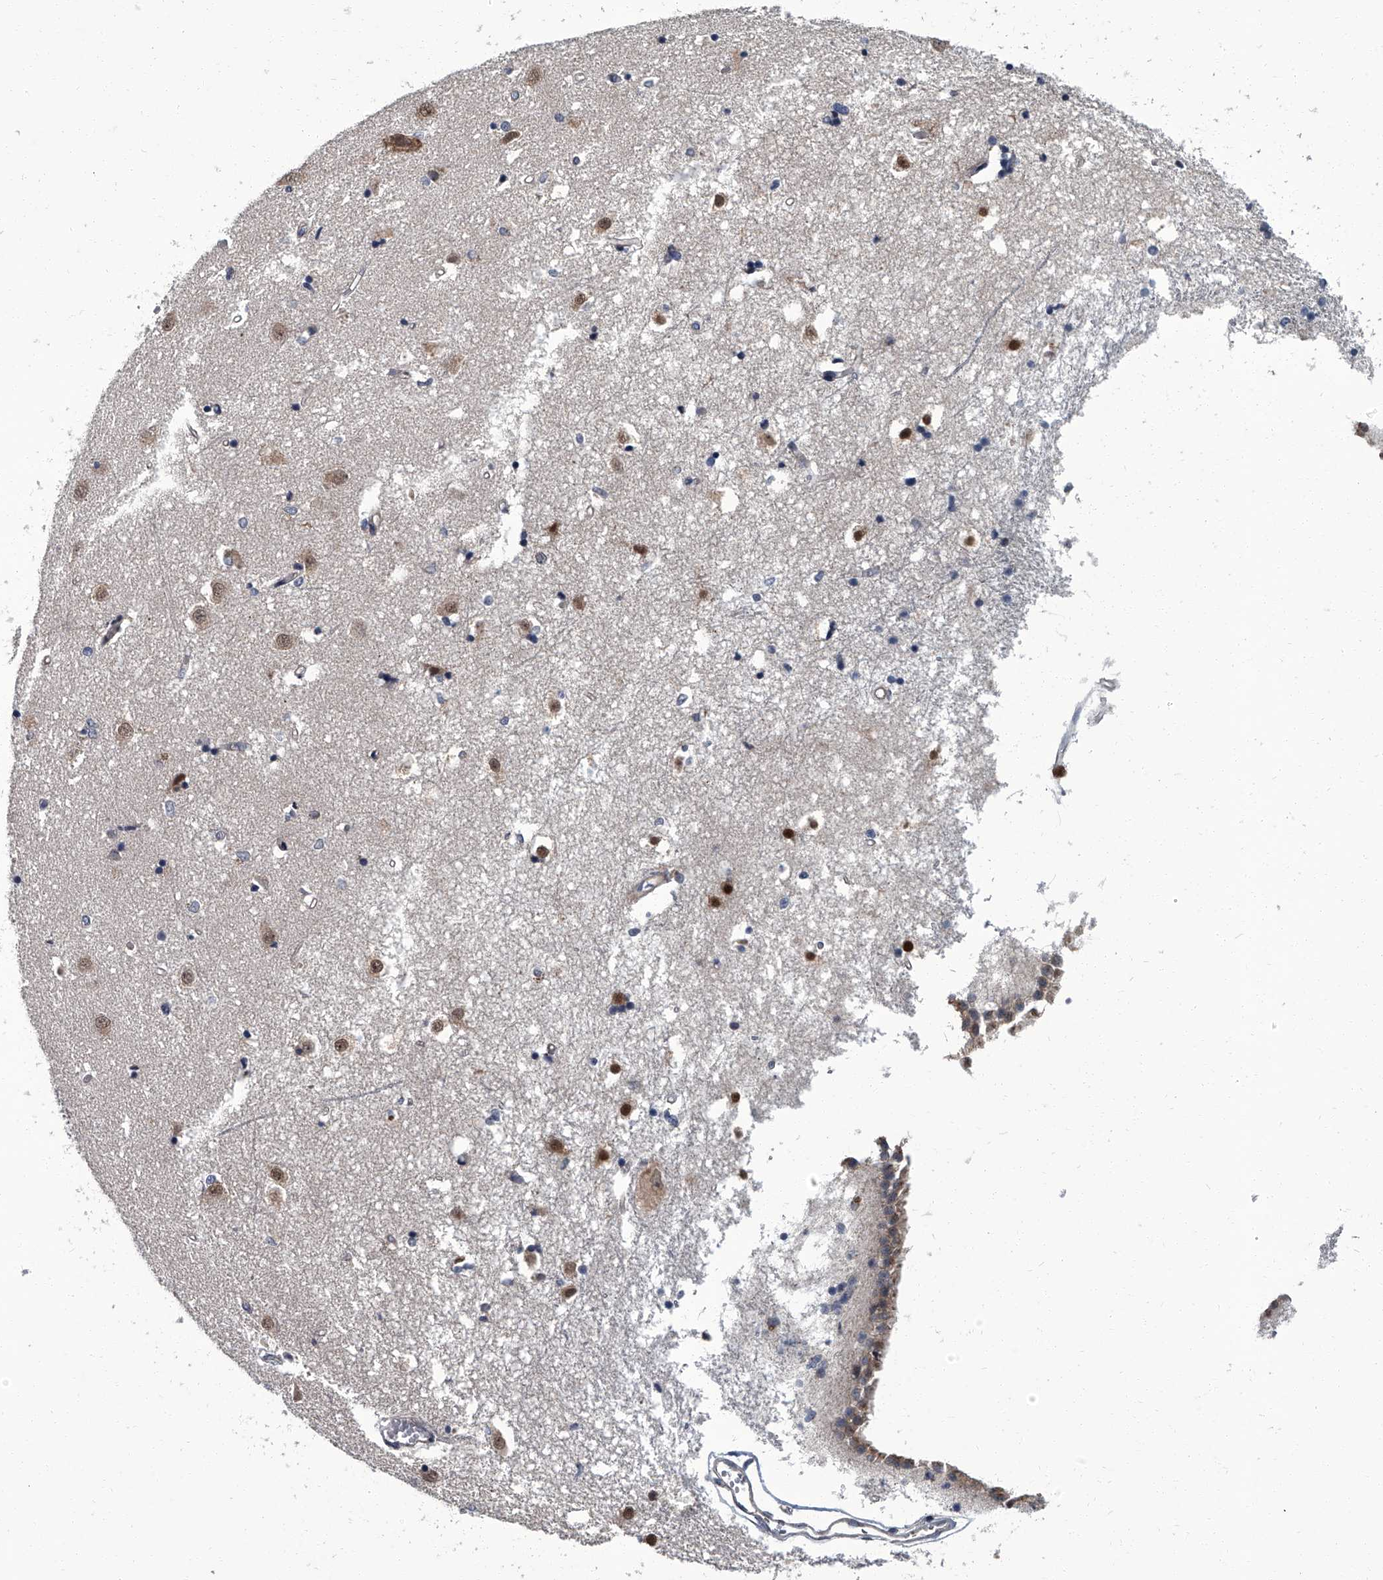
{"staining": {"intensity": "moderate", "quantity": "<25%", "location": "nuclear"}, "tissue": "caudate", "cell_type": "Glial cells", "image_type": "normal", "snomed": [{"axis": "morphology", "description": "Normal tissue, NOS"}, {"axis": "topography", "description": "Lateral ventricle wall"}], "caption": "Human caudate stained with a brown dye displays moderate nuclear positive positivity in approximately <25% of glial cells.", "gene": "ZNF274", "patient": {"sex": "male", "age": 45}}